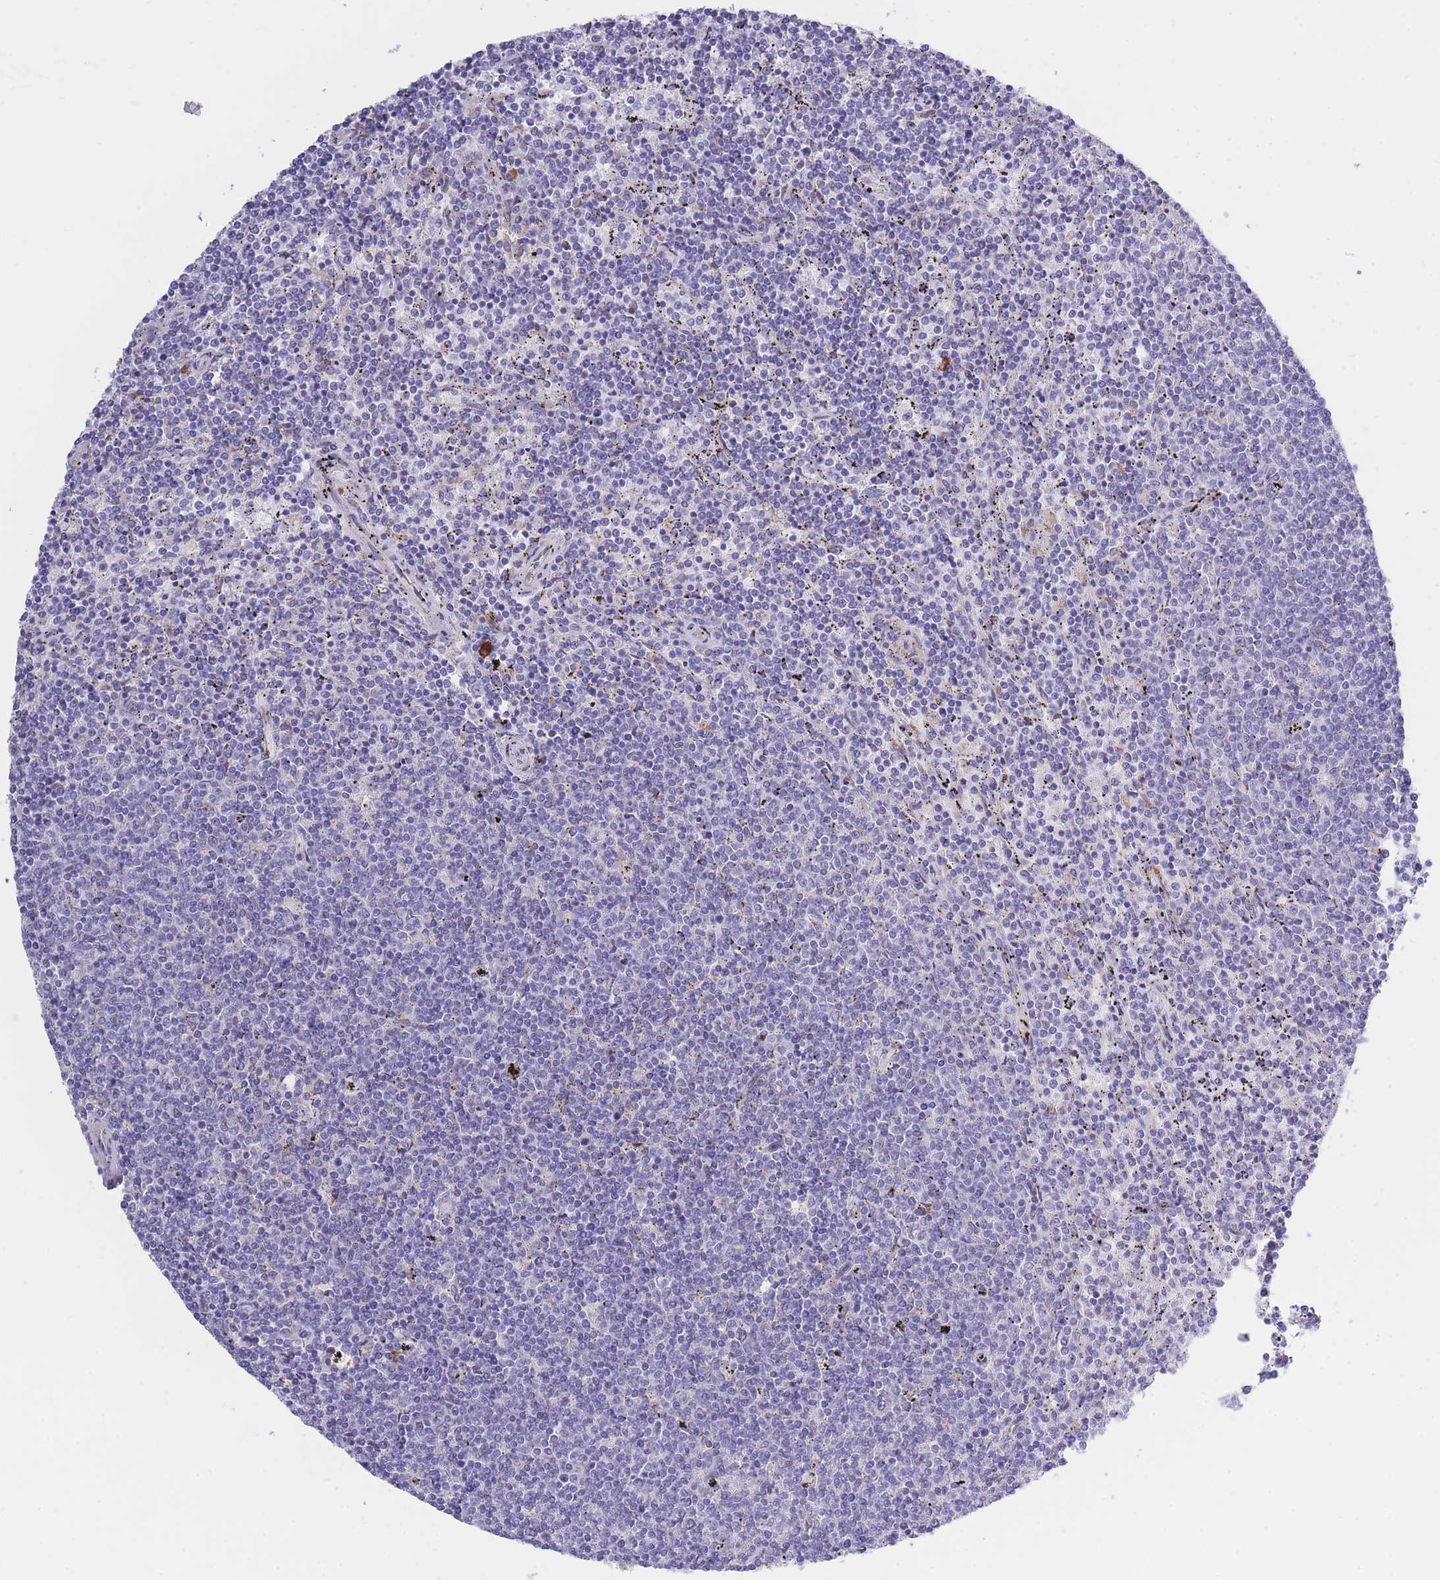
{"staining": {"intensity": "negative", "quantity": "none", "location": "none"}, "tissue": "lymphoma", "cell_type": "Tumor cells", "image_type": "cancer", "snomed": [{"axis": "morphology", "description": "Malignant lymphoma, non-Hodgkin's type, Low grade"}, {"axis": "topography", "description": "Spleen"}], "caption": "Lymphoma was stained to show a protein in brown. There is no significant staining in tumor cells. (Immunohistochemistry, brightfield microscopy, high magnification).", "gene": "XKR8", "patient": {"sex": "female", "age": 50}}